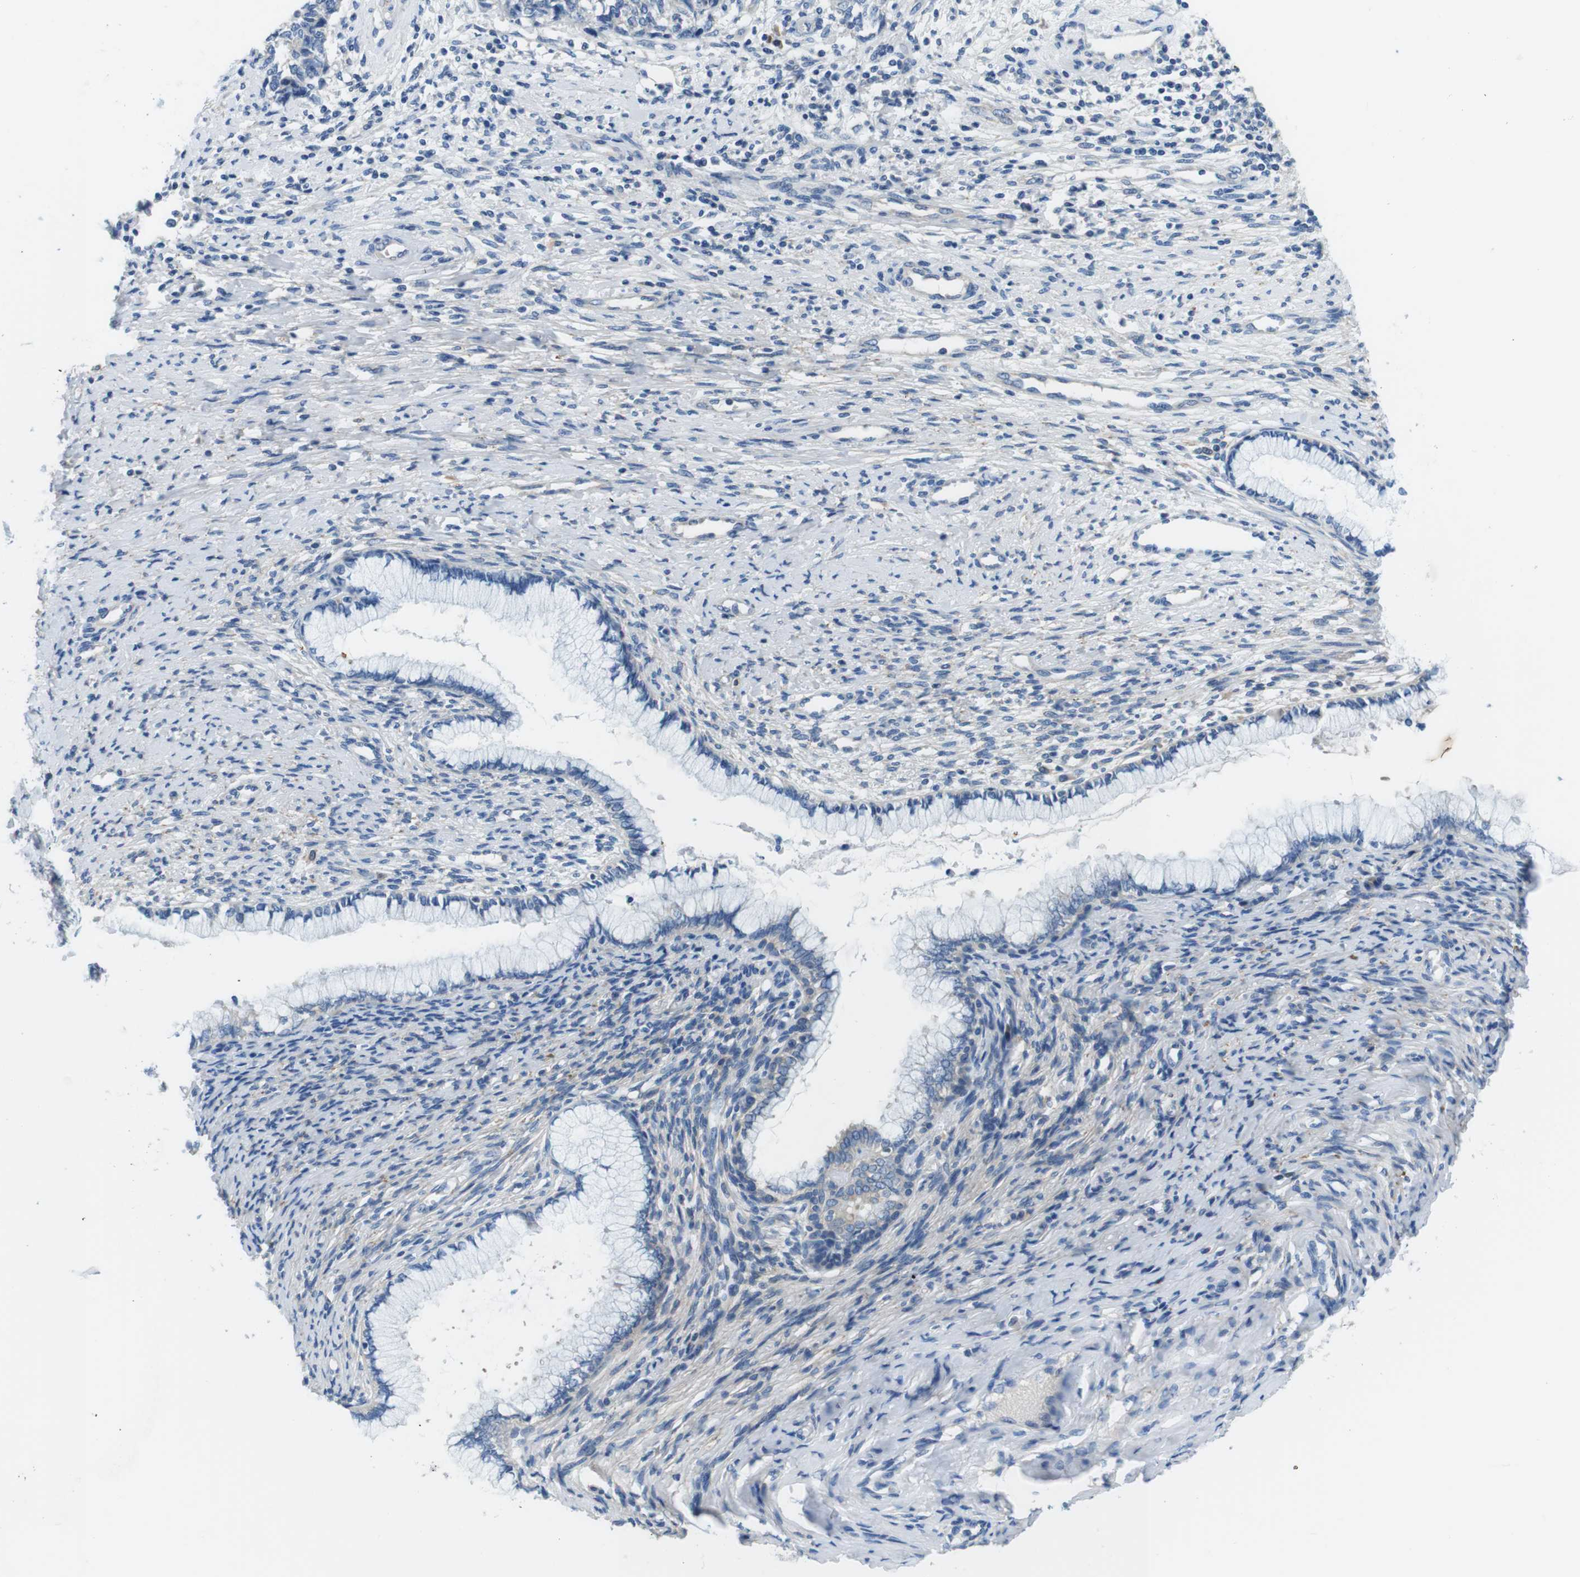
{"staining": {"intensity": "negative", "quantity": "none", "location": "none"}, "tissue": "cervical cancer", "cell_type": "Tumor cells", "image_type": "cancer", "snomed": [{"axis": "morphology", "description": "Squamous cell carcinoma, NOS"}, {"axis": "topography", "description": "Cervix"}], "caption": "Cervical cancer was stained to show a protein in brown. There is no significant staining in tumor cells.", "gene": "DENND4C", "patient": {"sex": "female", "age": 63}}